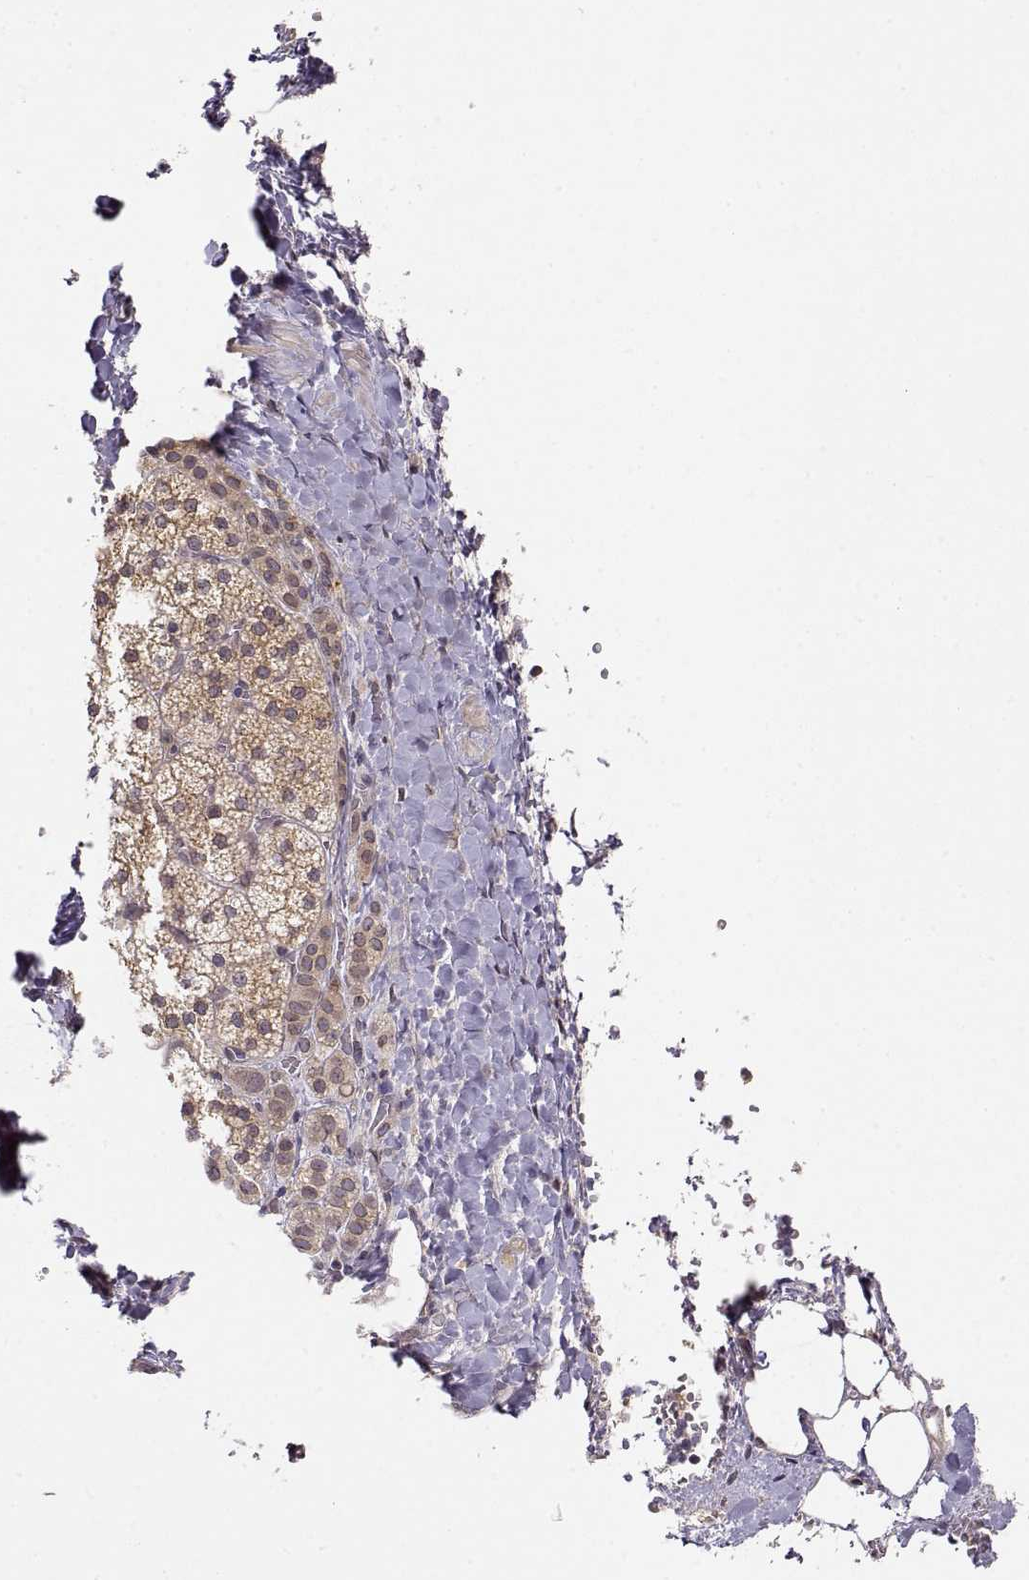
{"staining": {"intensity": "weak", "quantity": ">75%", "location": "cytoplasmic/membranous"}, "tissue": "adrenal gland", "cell_type": "Glandular cells", "image_type": "normal", "snomed": [{"axis": "morphology", "description": "Normal tissue, NOS"}, {"axis": "topography", "description": "Adrenal gland"}], "caption": "Immunohistochemical staining of benign adrenal gland shows low levels of weak cytoplasmic/membranous expression in approximately >75% of glandular cells. (DAB IHC with brightfield microscopy, high magnification).", "gene": "ERGIC2", "patient": {"sex": "male", "age": 53}}